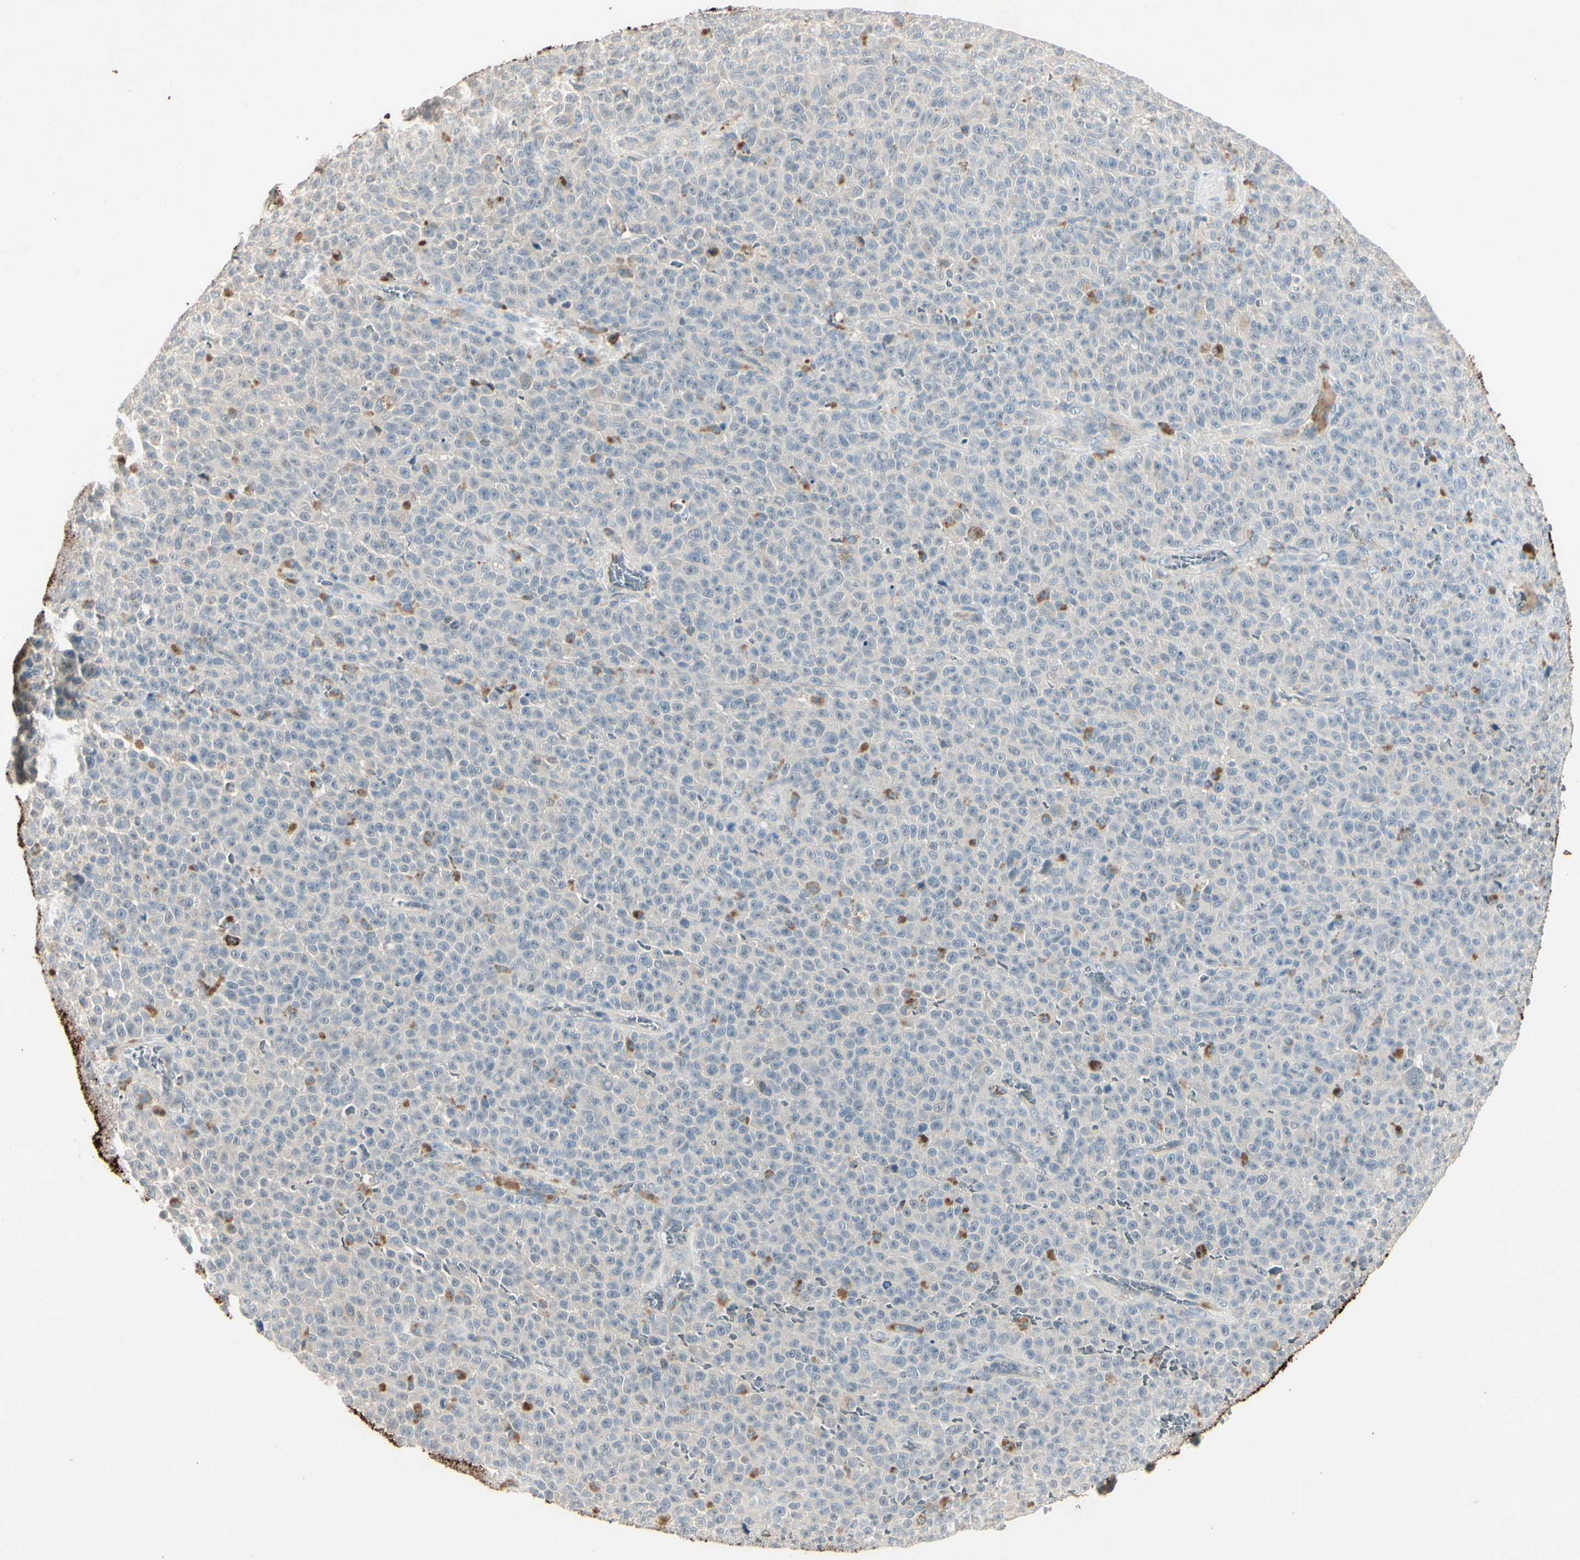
{"staining": {"intensity": "negative", "quantity": "none", "location": "none"}, "tissue": "melanoma", "cell_type": "Tumor cells", "image_type": "cancer", "snomed": [{"axis": "morphology", "description": "Malignant melanoma, Metastatic site"}, {"axis": "topography", "description": "Lung"}], "caption": "This is a photomicrograph of immunohistochemistry staining of malignant melanoma (metastatic site), which shows no expression in tumor cells. Nuclei are stained in blue.", "gene": "SKIL", "patient": {"sex": "male", "age": 64}}